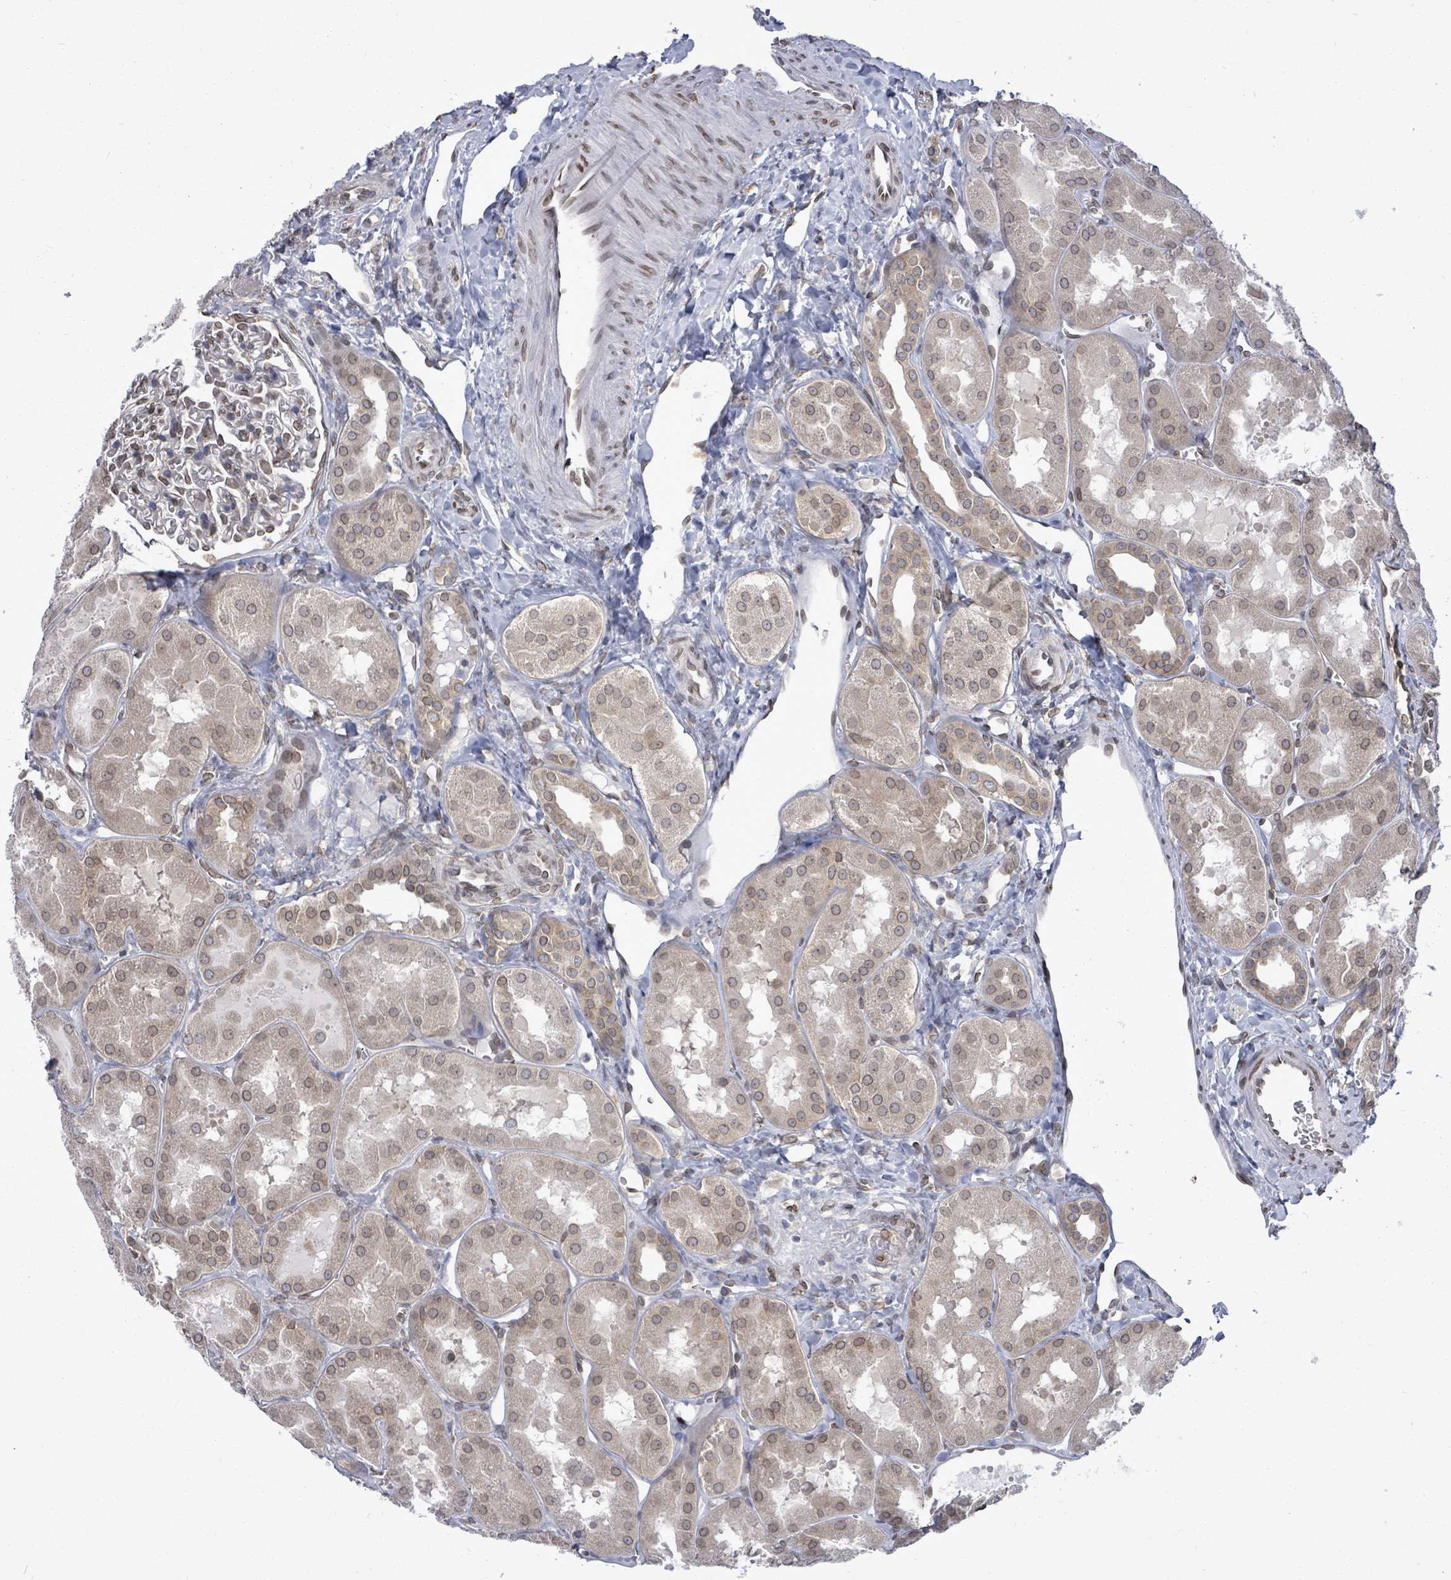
{"staining": {"intensity": "weak", "quantity": "<25%", "location": "nuclear"}, "tissue": "kidney", "cell_type": "Cells in glomeruli", "image_type": "normal", "snomed": [{"axis": "morphology", "description": "Normal tissue, NOS"}, {"axis": "topography", "description": "Kidney"}, {"axis": "topography", "description": "Urinary bladder"}], "caption": "IHC histopathology image of normal kidney stained for a protein (brown), which reveals no positivity in cells in glomeruli.", "gene": "ARFGAP1", "patient": {"sex": "male", "age": 16}}